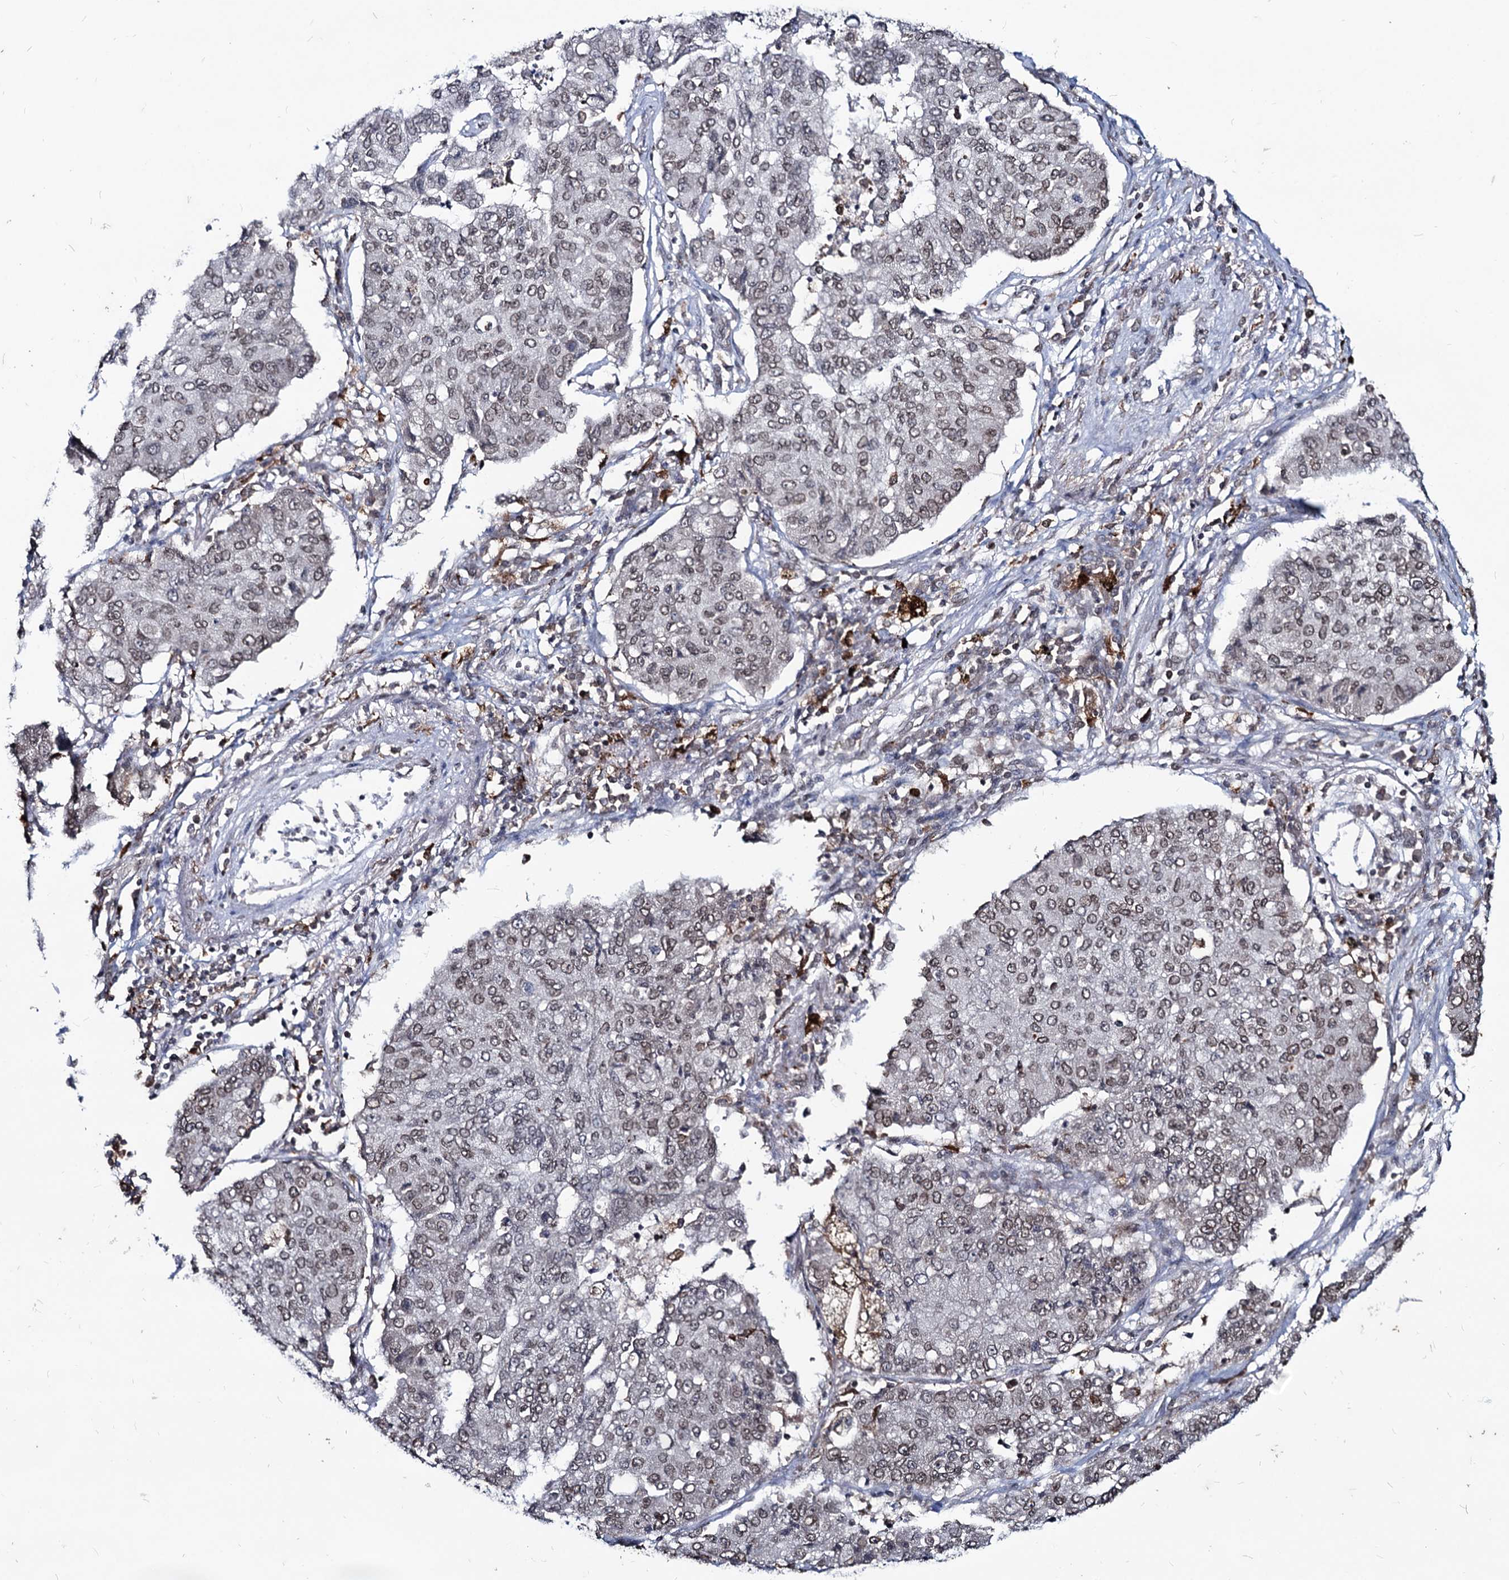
{"staining": {"intensity": "weak", "quantity": "25%-75%", "location": "cytoplasmic/membranous,nuclear"}, "tissue": "lung cancer", "cell_type": "Tumor cells", "image_type": "cancer", "snomed": [{"axis": "morphology", "description": "Squamous cell carcinoma, NOS"}, {"axis": "topography", "description": "Lung"}], "caption": "Human squamous cell carcinoma (lung) stained with a brown dye exhibits weak cytoplasmic/membranous and nuclear positive staining in about 25%-75% of tumor cells.", "gene": "RNF6", "patient": {"sex": "male", "age": 74}}